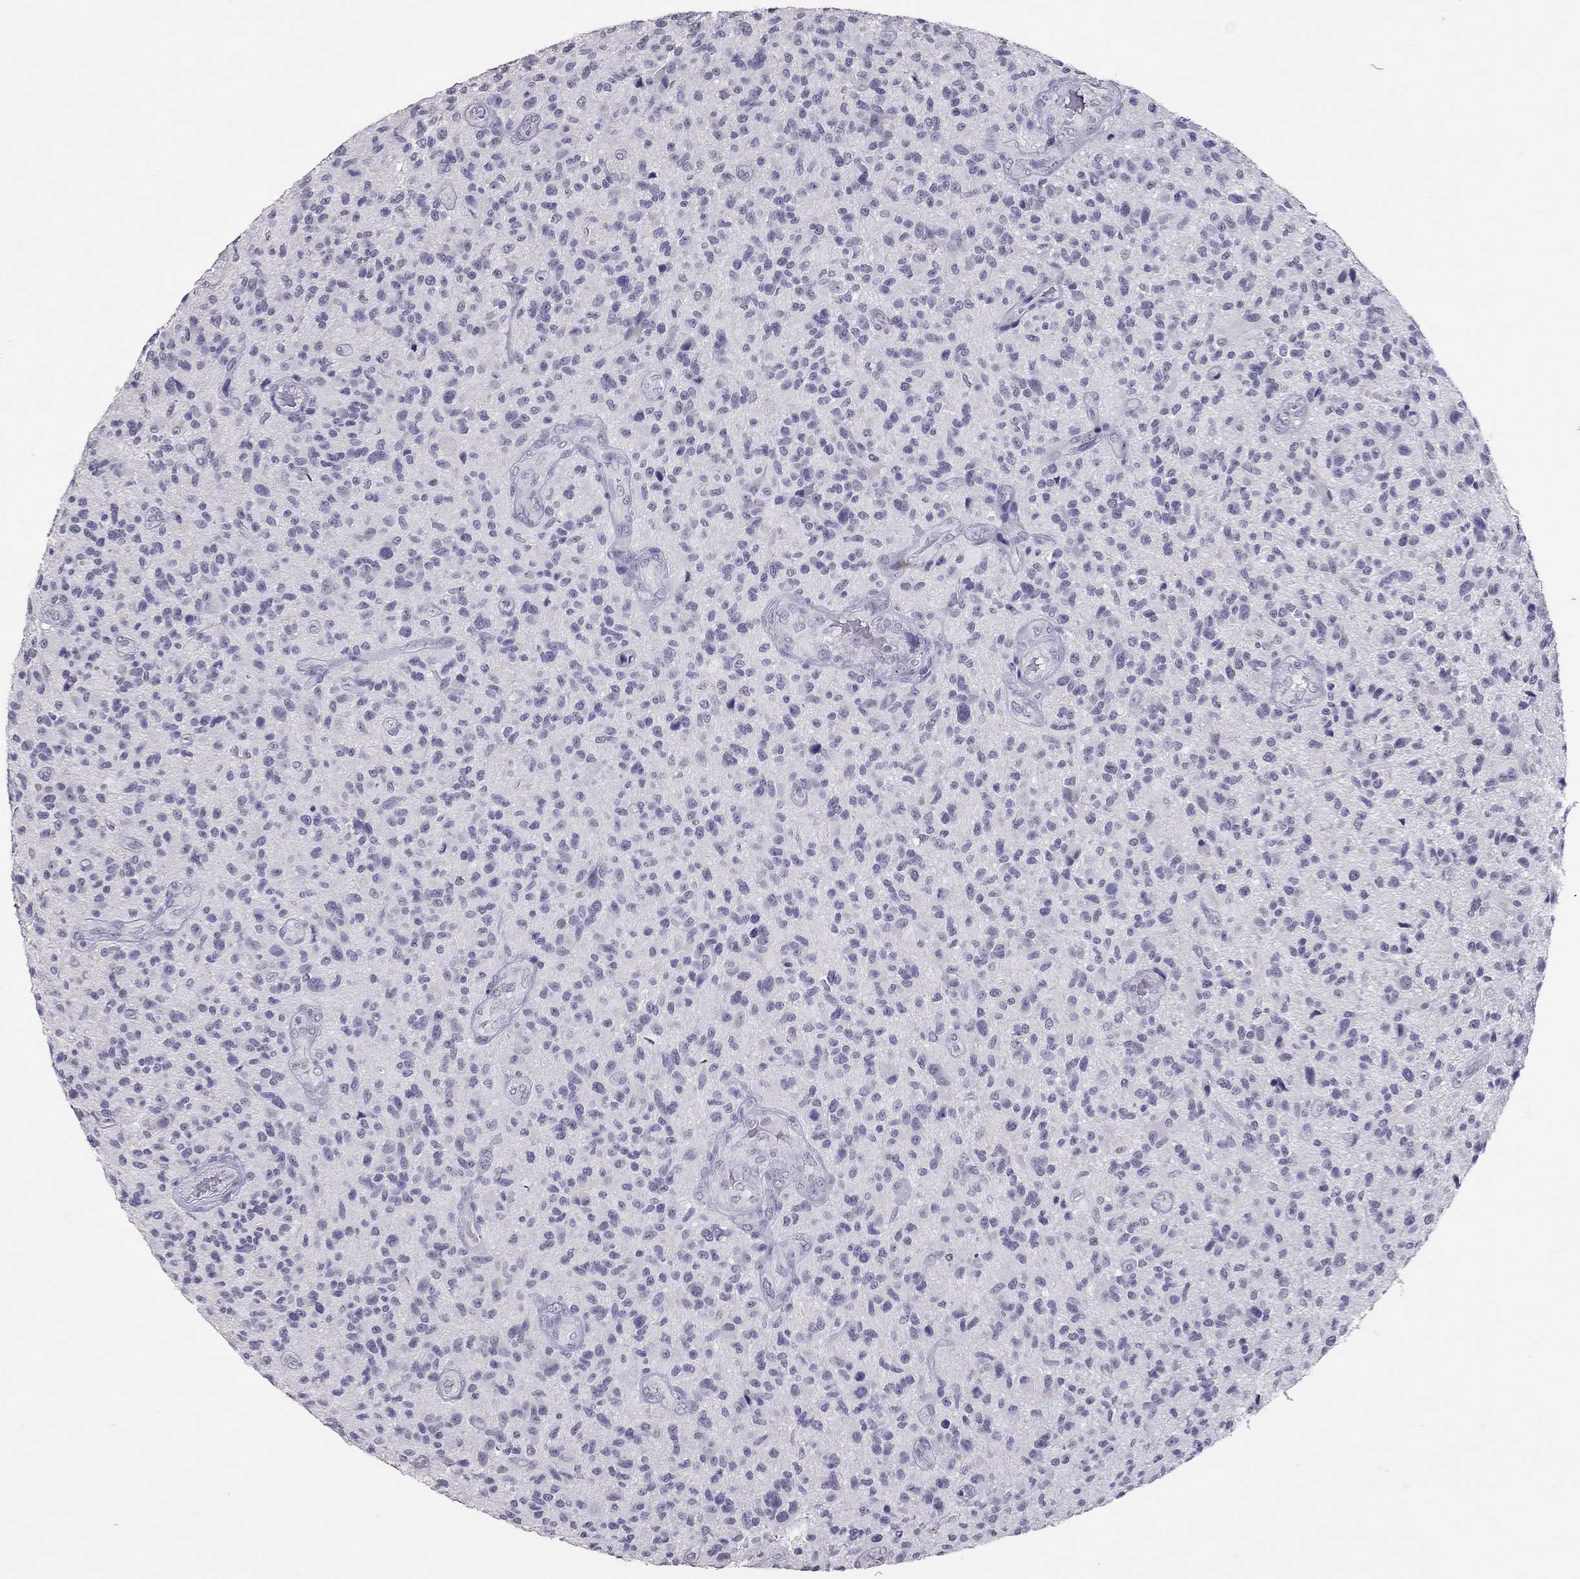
{"staining": {"intensity": "negative", "quantity": "none", "location": "none"}, "tissue": "glioma", "cell_type": "Tumor cells", "image_type": "cancer", "snomed": [{"axis": "morphology", "description": "Glioma, malignant, High grade"}, {"axis": "topography", "description": "Brain"}], "caption": "A histopathology image of glioma stained for a protein displays no brown staining in tumor cells.", "gene": "PSMB11", "patient": {"sex": "male", "age": 47}}